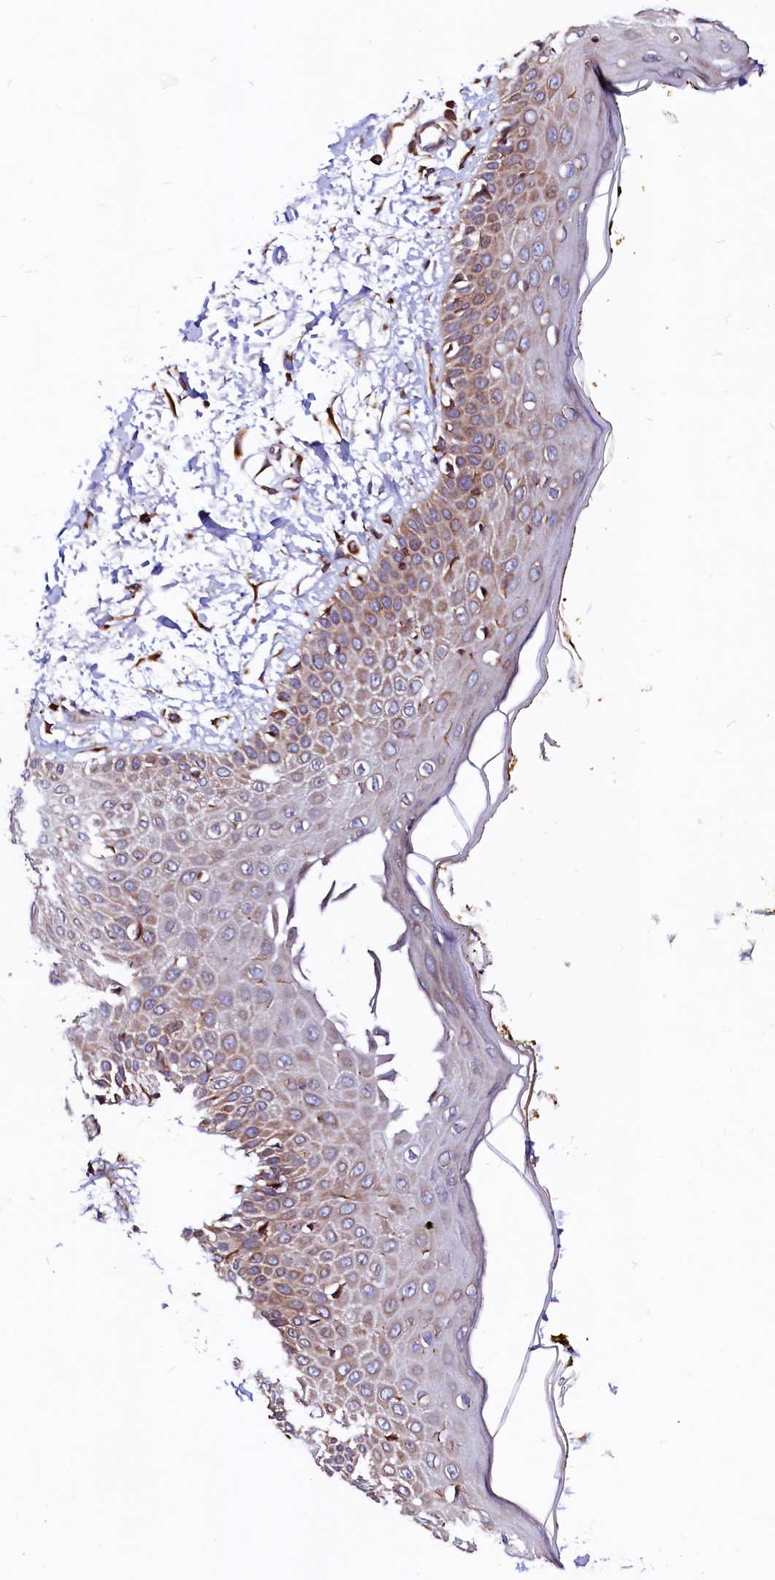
{"staining": {"intensity": "moderate", "quantity": ">75%", "location": "cytoplasmic/membranous"}, "tissue": "skin", "cell_type": "Fibroblasts", "image_type": "normal", "snomed": [{"axis": "morphology", "description": "Normal tissue, NOS"}, {"axis": "morphology", "description": "Squamous cell carcinoma, NOS"}, {"axis": "topography", "description": "Skin"}, {"axis": "topography", "description": "Peripheral nerve tissue"}], "caption": "Protein staining reveals moderate cytoplasmic/membranous expression in about >75% of fibroblasts in benign skin. (IHC, brightfield microscopy, high magnification).", "gene": "DERL1", "patient": {"sex": "male", "age": 83}}